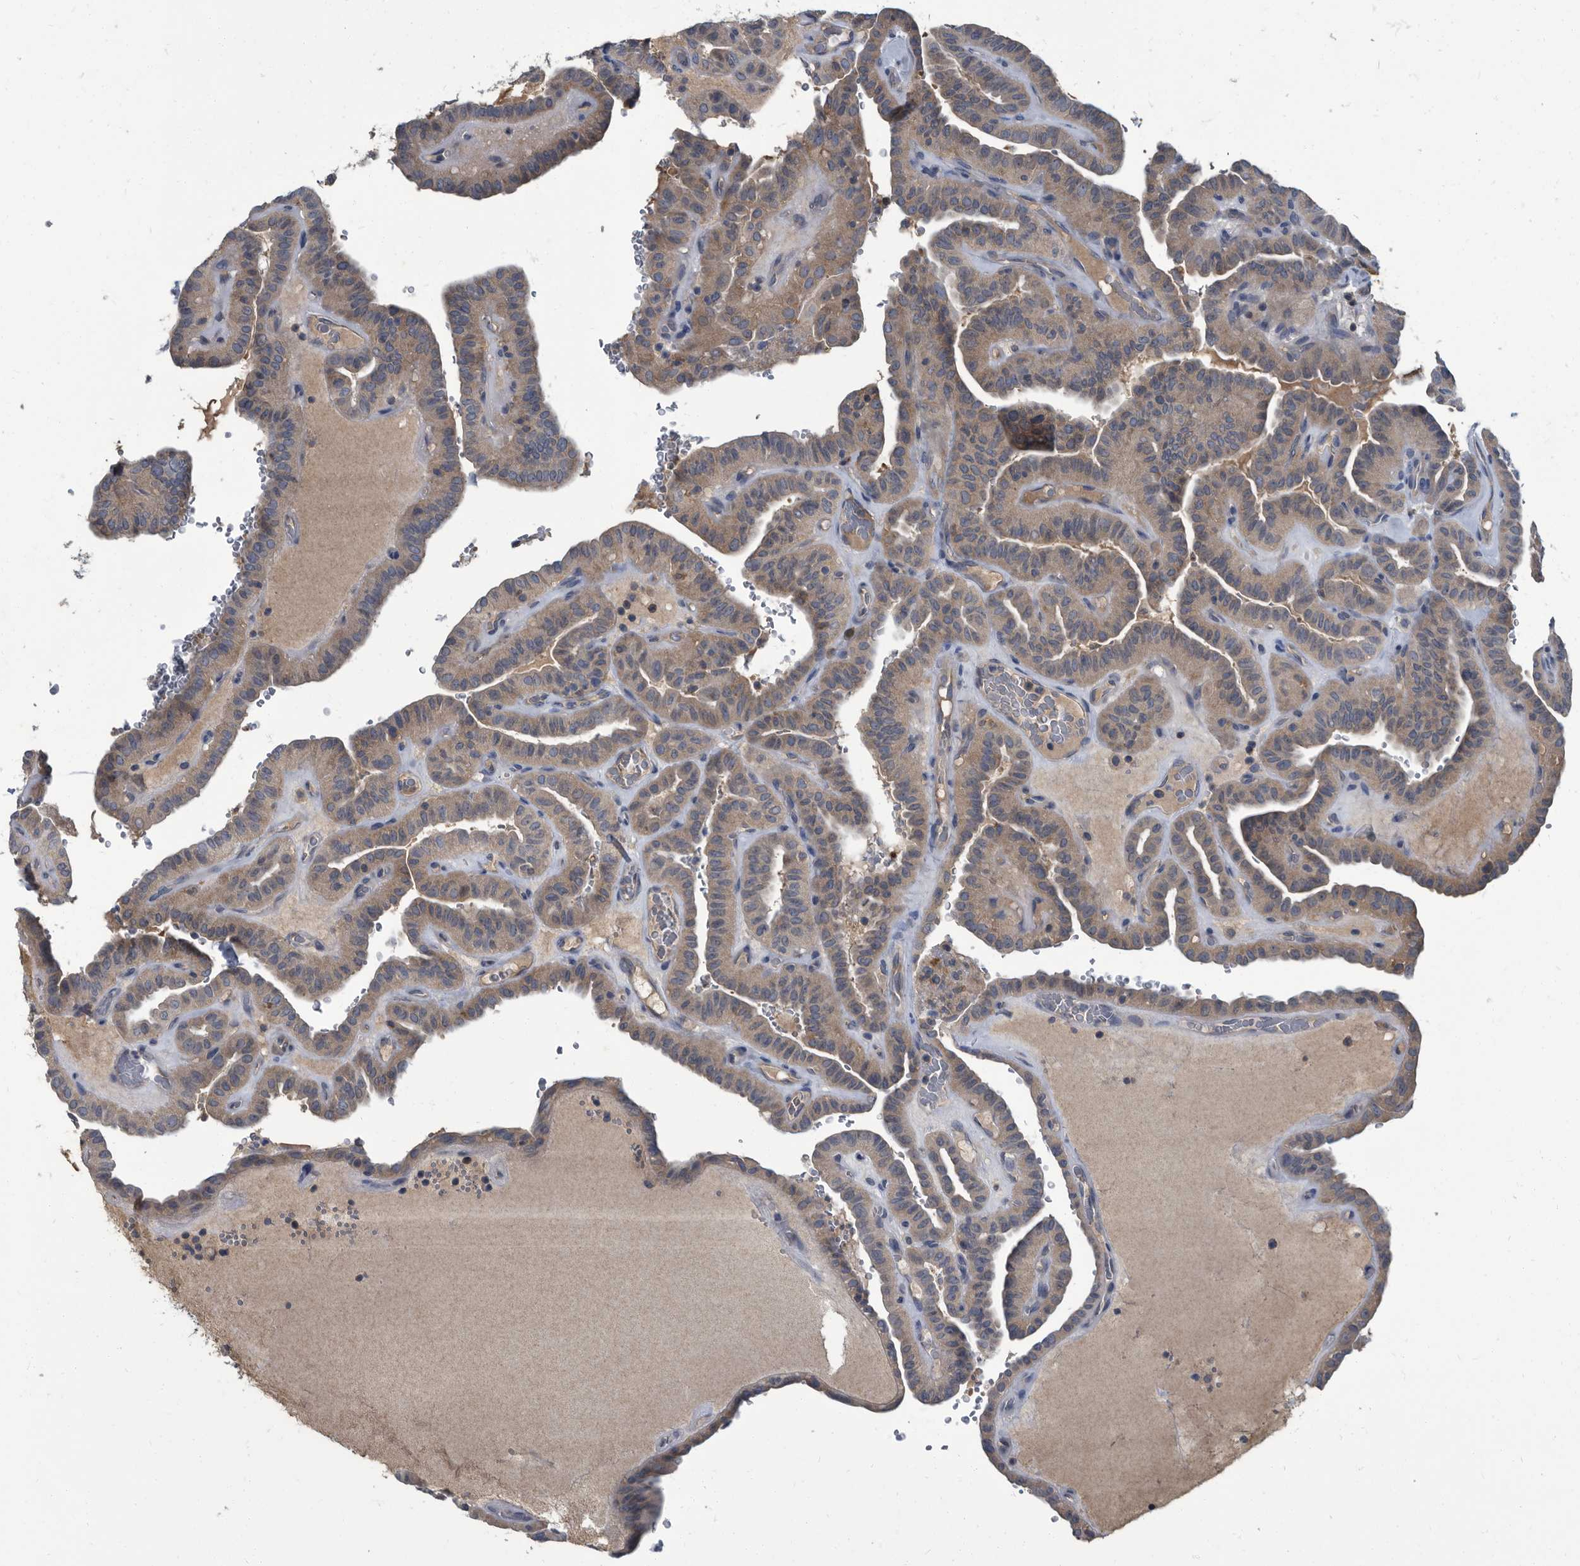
{"staining": {"intensity": "weak", "quantity": ">75%", "location": "cytoplasmic/membranous"}, "tissue": "thyroid cancer", "cell_type": "Tumor cells", "image_type": "cancer", "snomed": [{"axis": "morphology", "description": "Papillary adenocarcinoma, NOS"}, {"axis": "topography", "description": "Thyroid gland"}], "caption": "Weak cytoplasmic/membranous staining is present in about >75% of tumor cells in thyroid cancer (papillary adenocarcinoma).", "gene": "CDV3", "patient": {"sex": "male", "age": 77}}